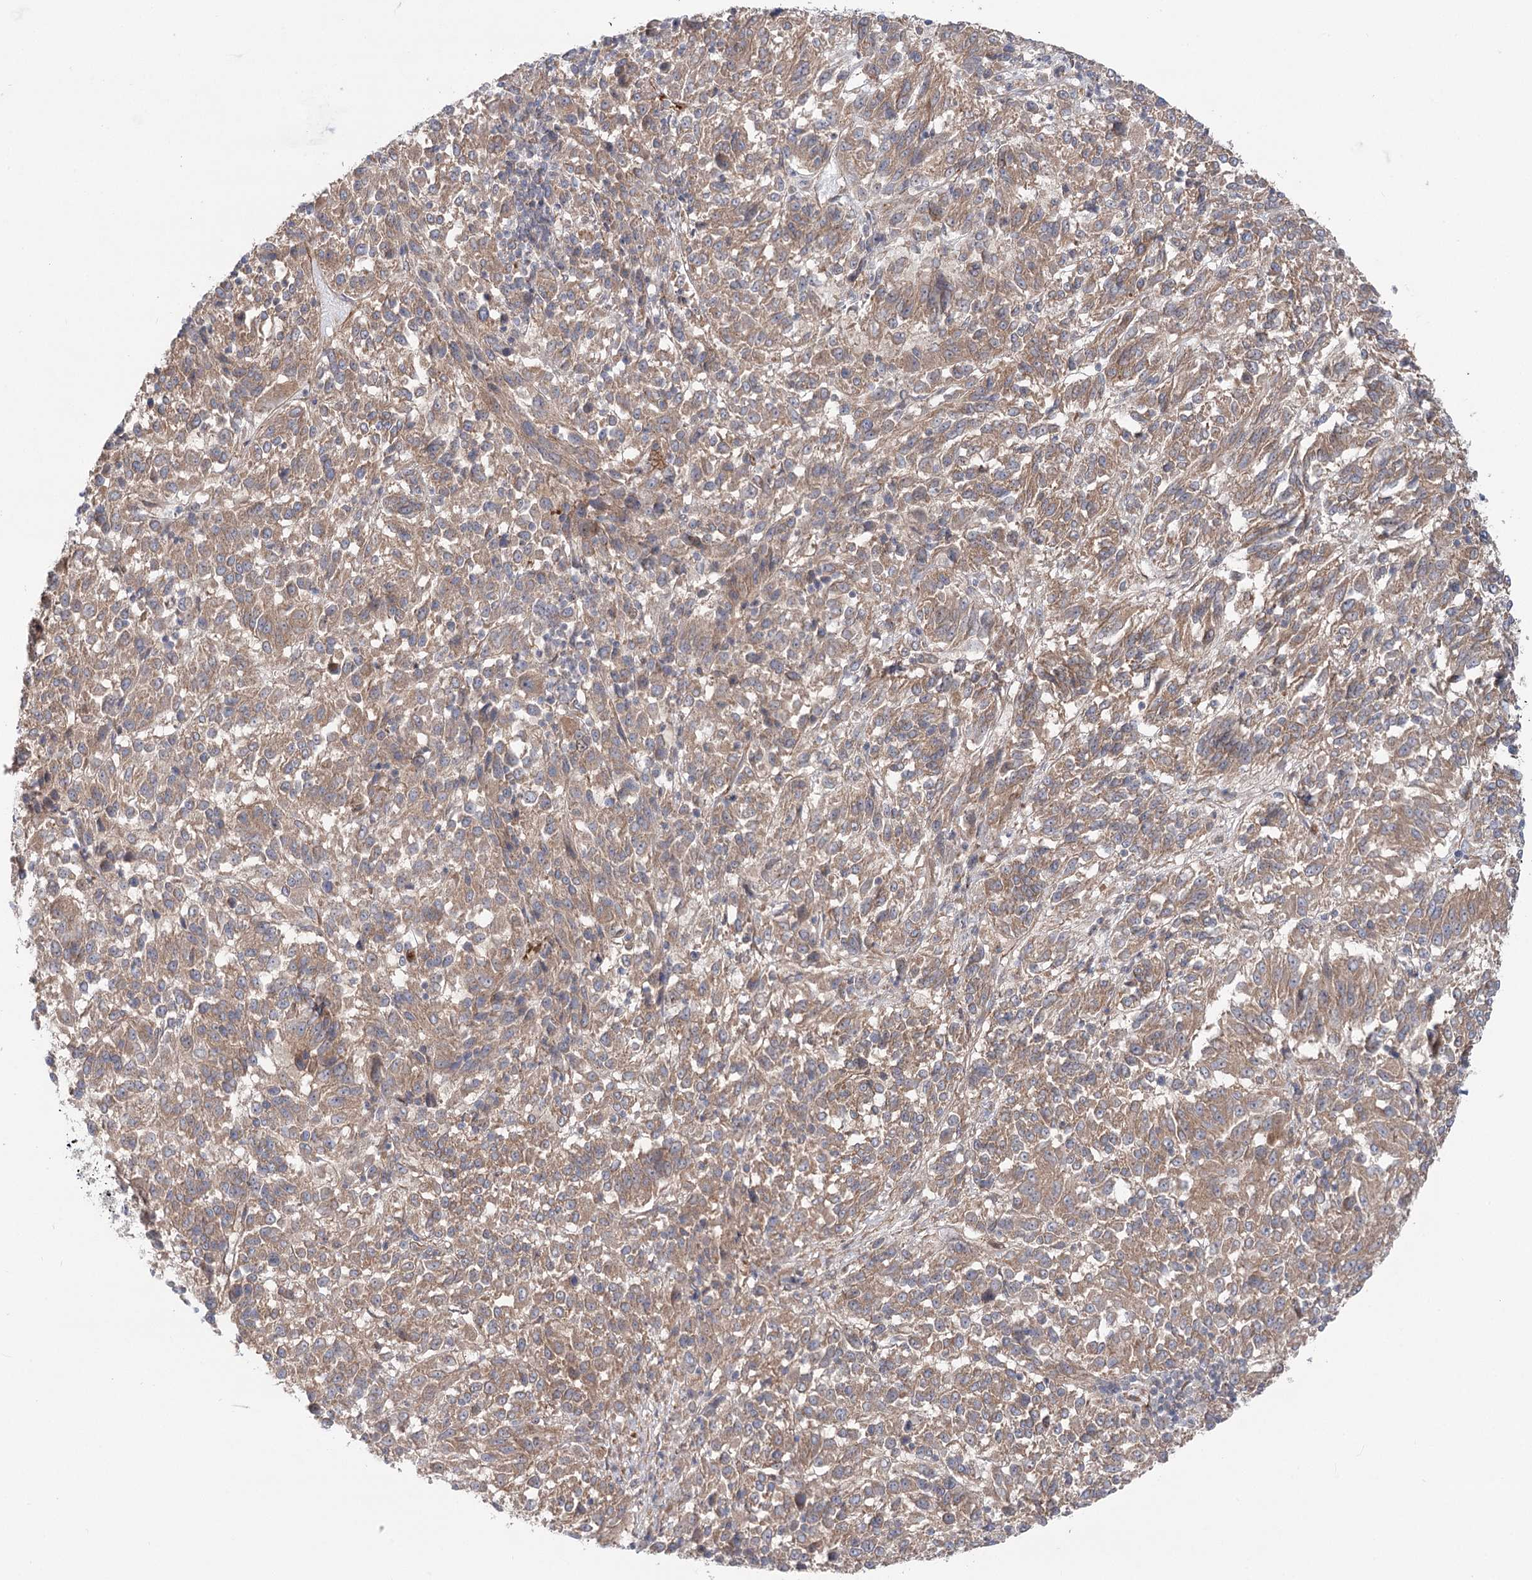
{"staining": {"intensity": "weak", "quantity": ">75%", "location": "cytoplasmic/membranous"}, "tissue": "melanoma", "cell_type": "Tumor cells", "image_type": "cancer", "snomed": [{"axis": "morphology", "description": "Malignant melanoma, Metastatic site"}, {"axis": "topography", "description": "Lung"}], "caption": "Immunohistochemistry (DAB) staining of melanoma reveals weak cytoplasmic/membranous protein staining in approximately >75% of tumor cells.", "gene": "SCN11A", "patient": {"sex": "male", "age": 64}}